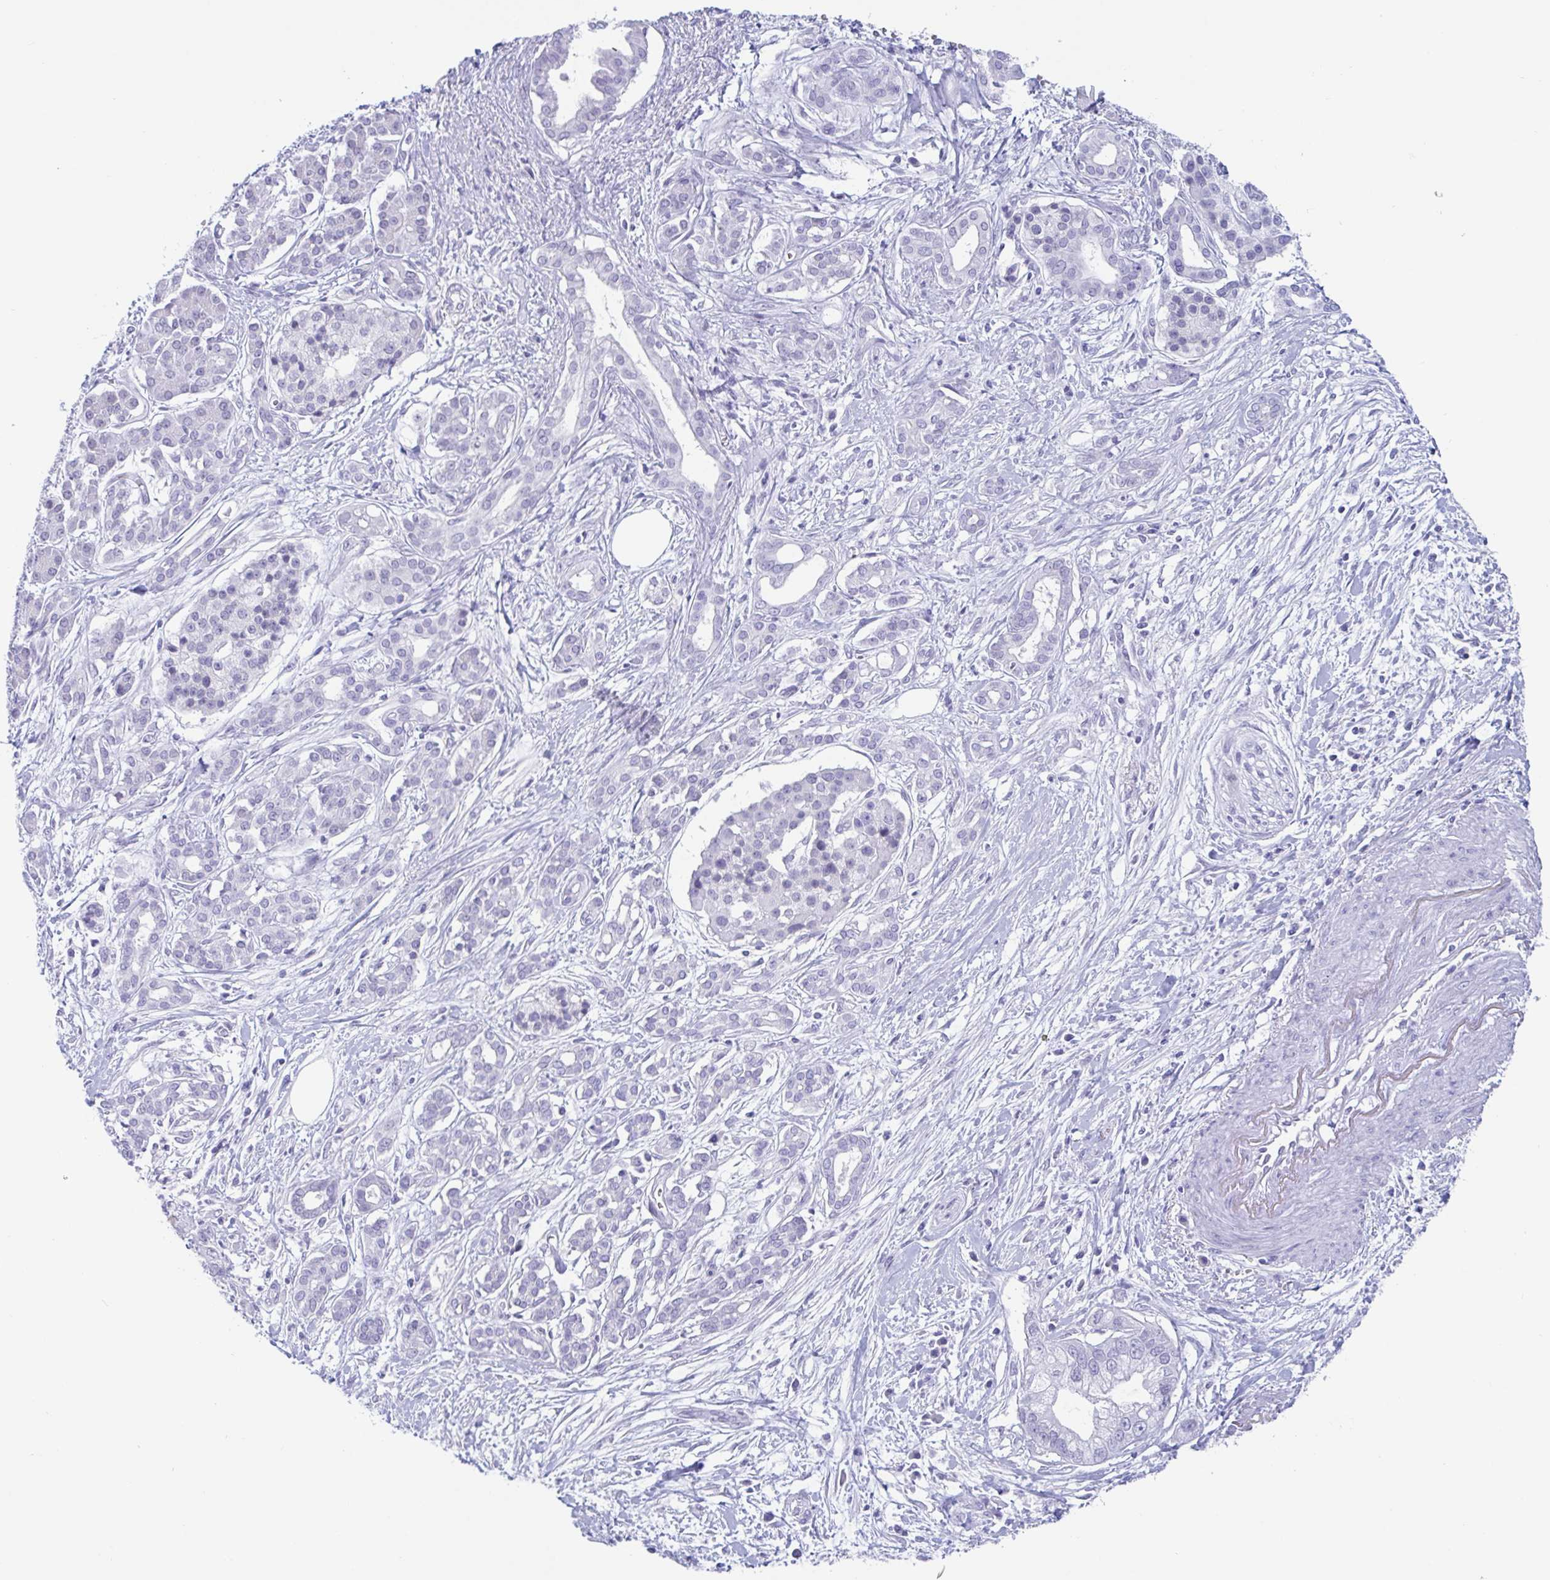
{"staining": {"intensity": "negative", "quantity": "none", "location": "none"}, "tissue": "pancreatic cancer", "cell_type": "Tumor cells", "image_type": "cancer", "snomed": [{"axis": "morphology", "description": "Adenocarcinoma, NOS"}, {"axis": "topography", "description": "Pancreas"}], "caption": "Human pancreatic adenocarcinoma stained for a protein using IHC demonstrates no expression in tumor cells.", "gene": "CDX4", "patient": {"sex": "male", "age": 69}}